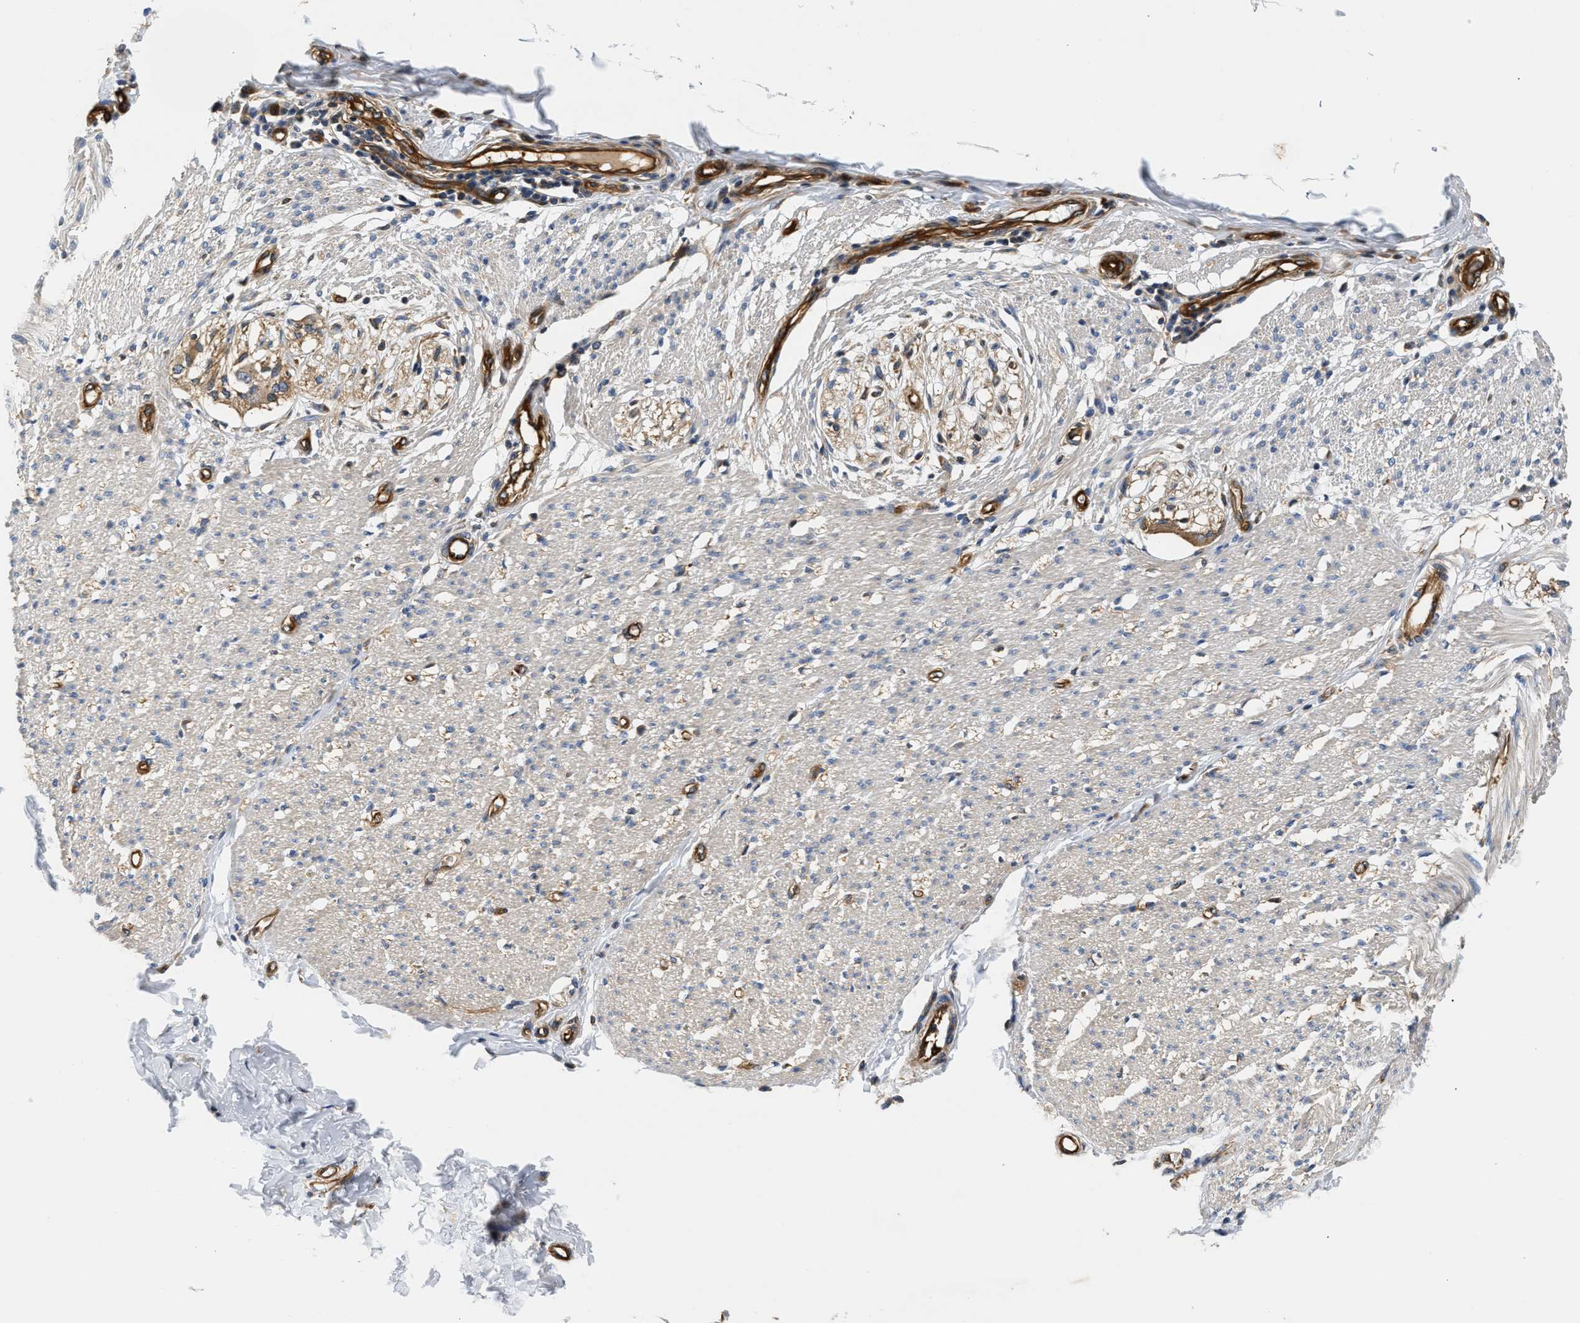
{"staining": {"intensity": "weak", "quantity": ">75%", "location": "cytoplasmic/membranous"}, "tissue": "smooth muscle", "cell_type": "Smooth muscle cells", "image_type": "normal", "snomed": [{"axis": "morphology", "description": "Normal tissue, NOS"}, {"axis": "morphology", "description": "Adenocarcinoma, NOS"}, {"axis": "topography", "description": "Colon"}, {"axis": "topography", "description": "Peripheral nerve tissue"}], "caption": "Immunohistochemistry (DAB) staining of benign smooth muscle shows weak cytoplasmic/membranous protein staining in about >75% of smooth muscle cells.", "gene": "SAMD9L", "patient": {"sex": "male", "age": 14}}